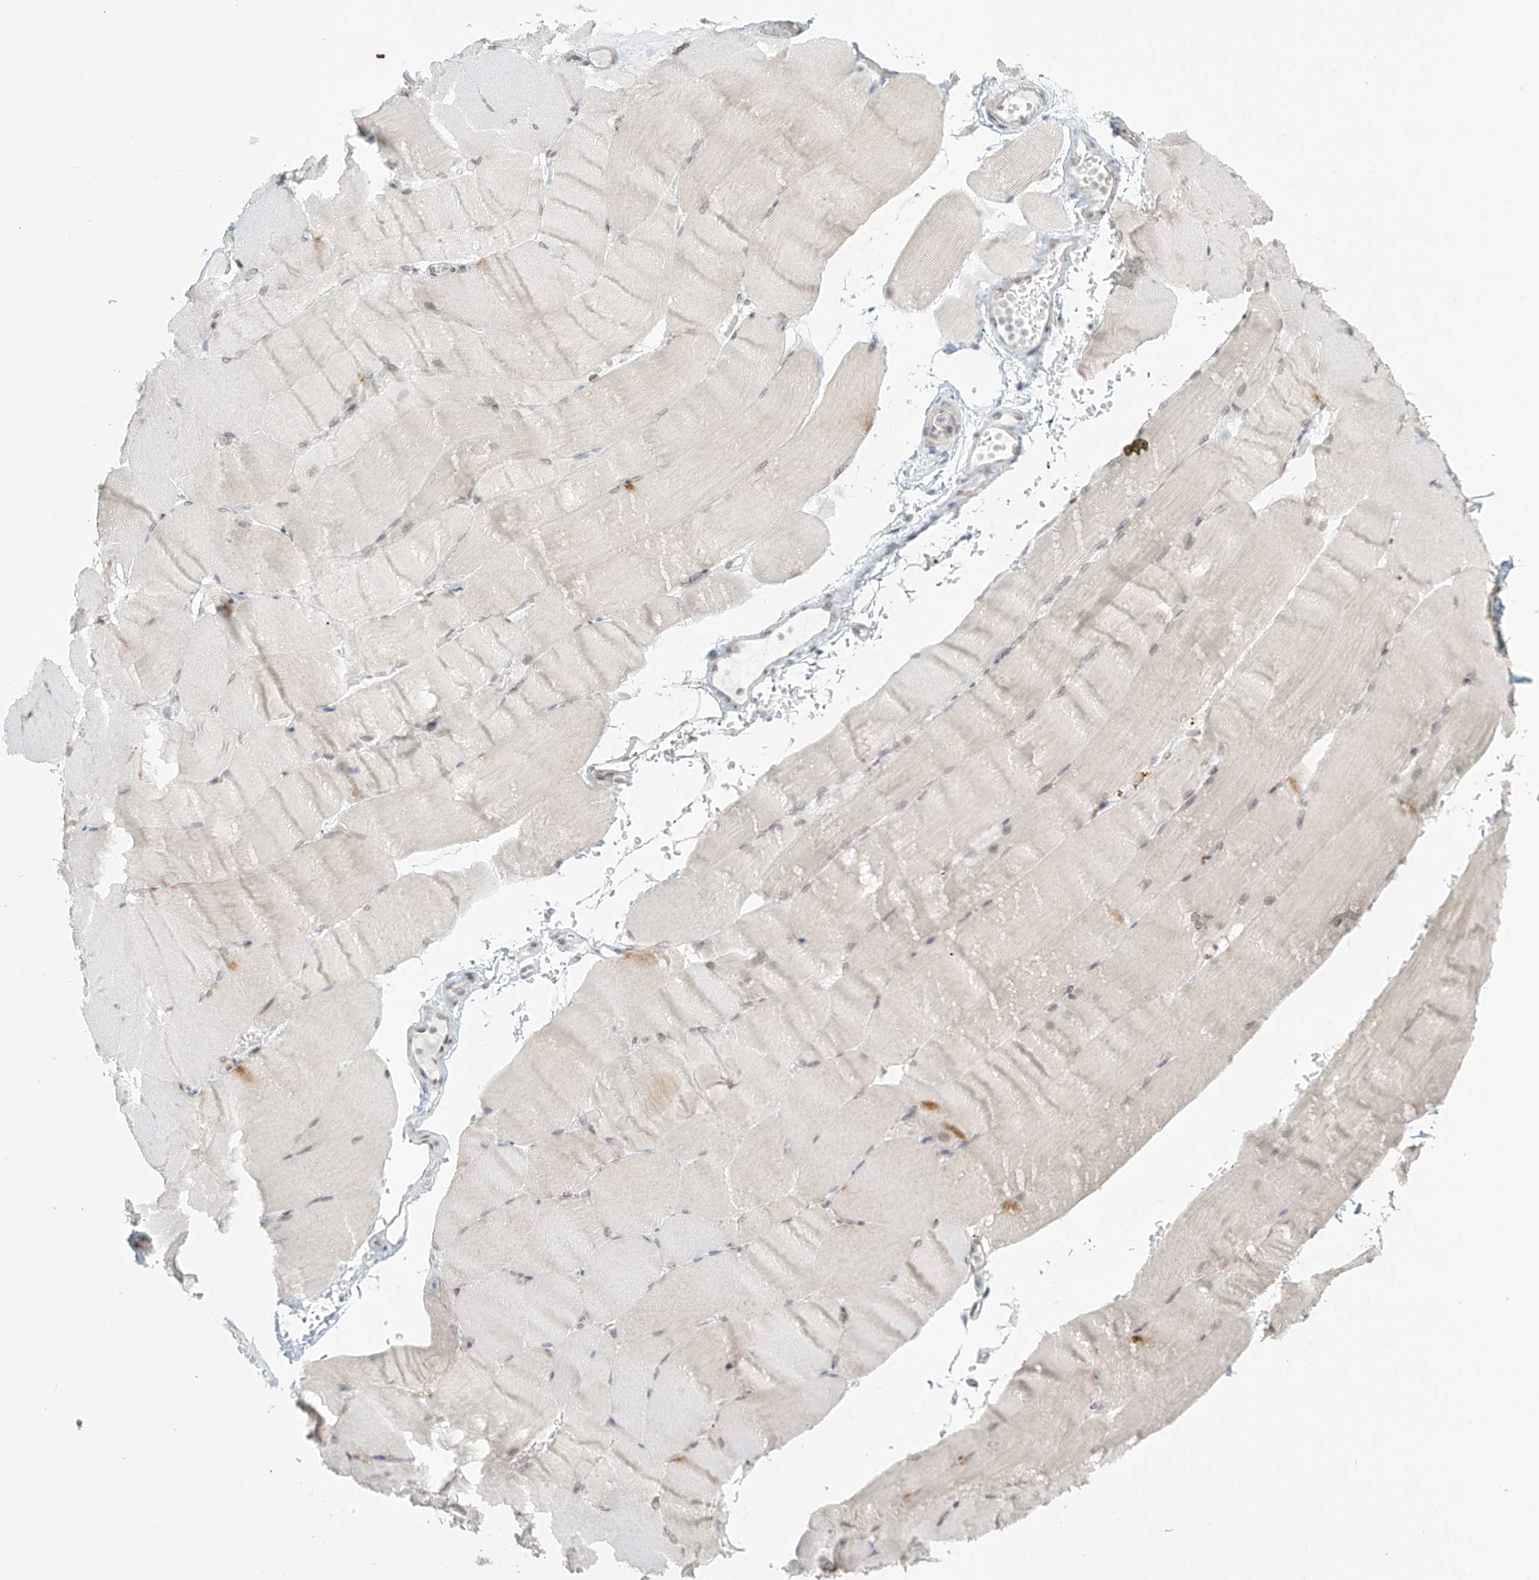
{"staining": {"intensity": "weak", "quantity": "<25%", "location": "cytoplasmic/membranous,nuclear"}, "tissue": "skeletal muscle", "cell_type": "Myocytes", "image_type": "normal", "snomed": [{"axis": "morphology", "description": "Normal tissue, NOS"}, {"axis": "topography", "description": "Skeletal muscle"}, {"axis": "topography", "description": "Parathyroid gland"}], "caption": "Skeletal muscle stained for a protein using immunohistochemistry (IHC) demonstrates no expression myocytes.", "gene": "OSBPL7", "patient": {"sex": "female", "age": 37}}